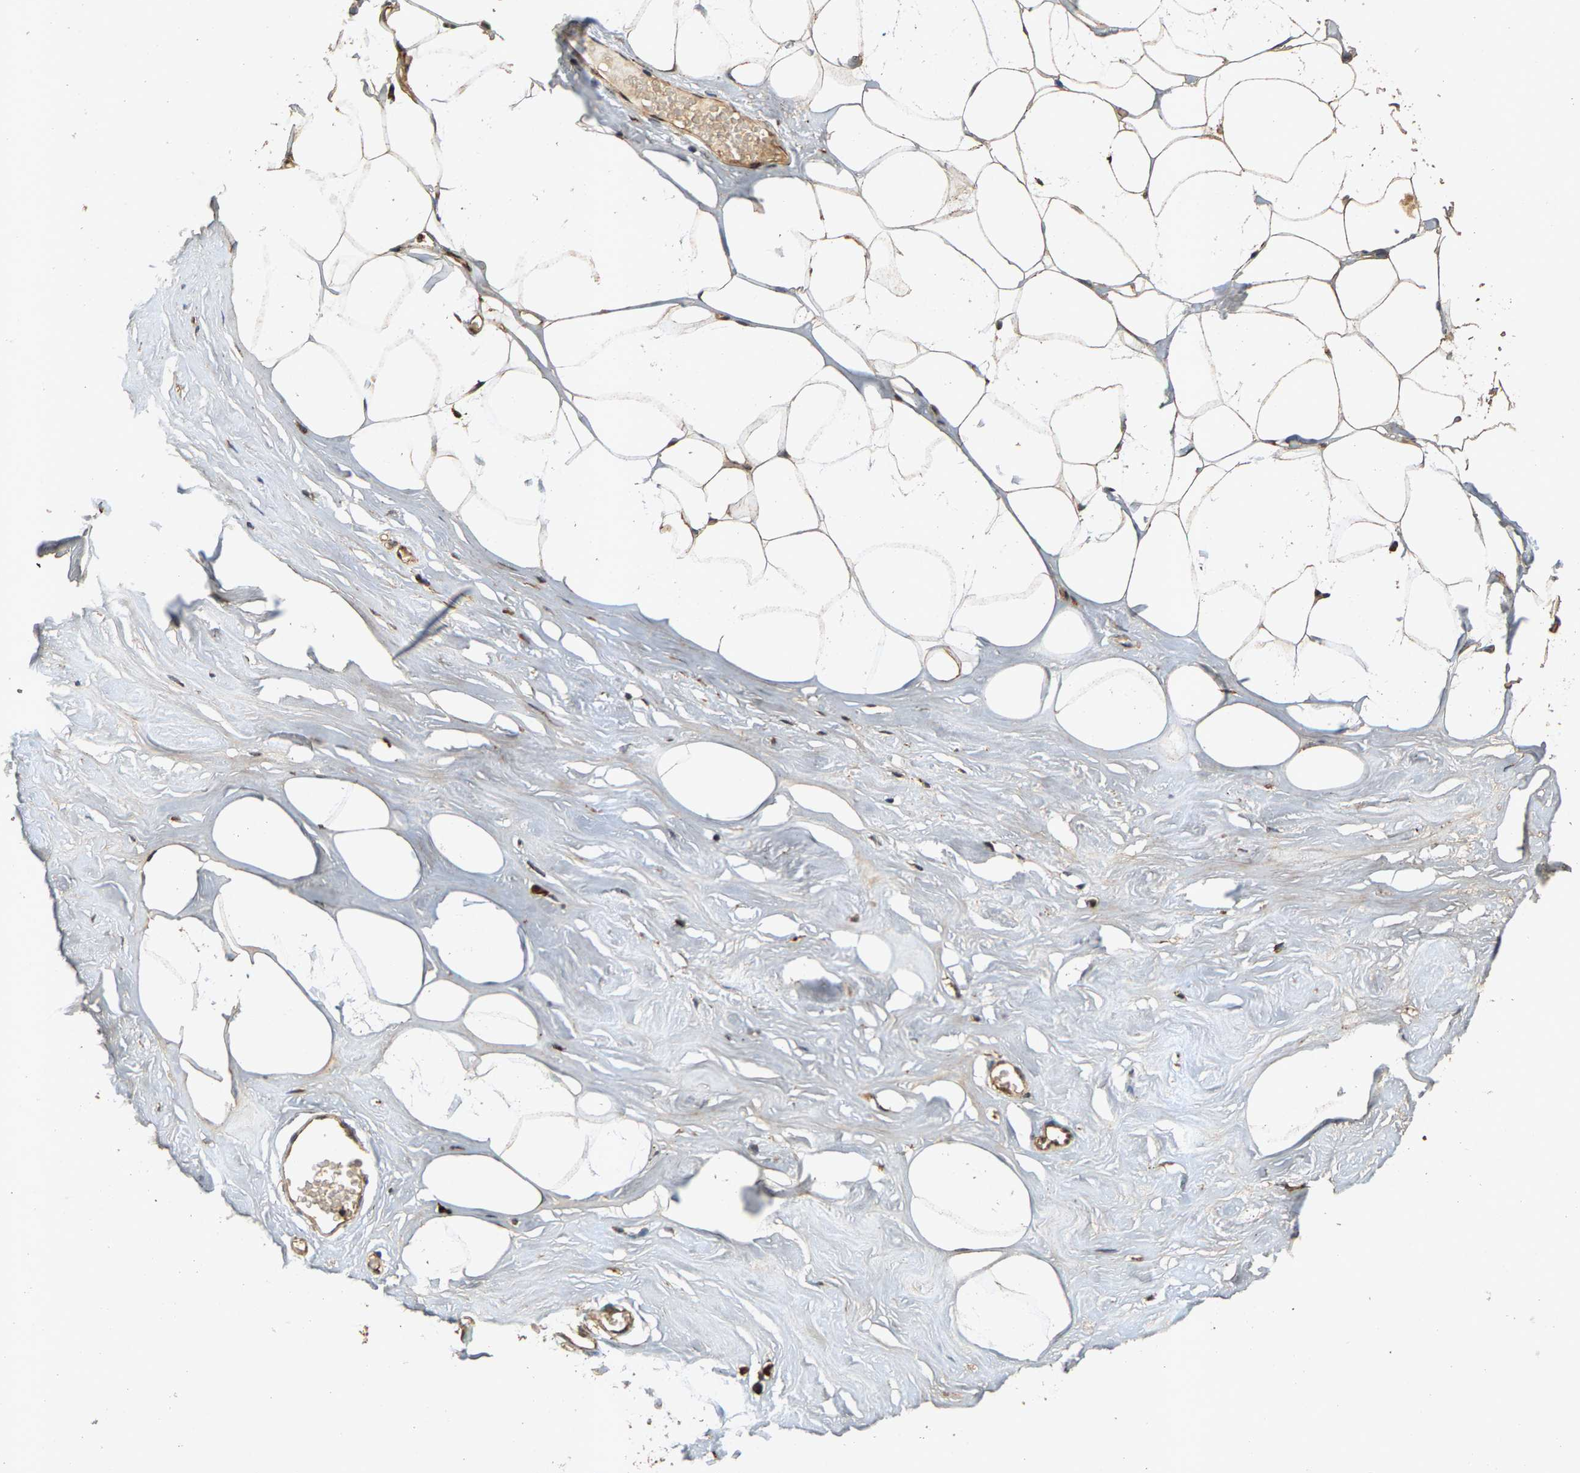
{"staining": {"intensity": "strong", "quantity": ">75%", "location": "cytoplasmic/membranous,nuclear"}, "tissue": "adipose tissue", "cell_type": "Adipocytes", "image_type": "normal", "snomed": [{"axis": "morphology", "description": "Normal tissue, NOS"}, {"axis": "morphology", "description": "Fibrosis, NOS"}, {"axis": "topography", "description": "Breast"}, {"axis": "topography", "description": "Adipose tissue"}], "caption": "This photomicrograph shows benign adipose tissue stained with immunohistochemistry (IHC) to label a protein in brown. The cytoplasmic/membranous,nuclear of adipocytes show strong positivity for the protein. Nuclei are counter-stained blue.", "gene": "CIDEC", "patient": {"sex": "female", "age": 39}}